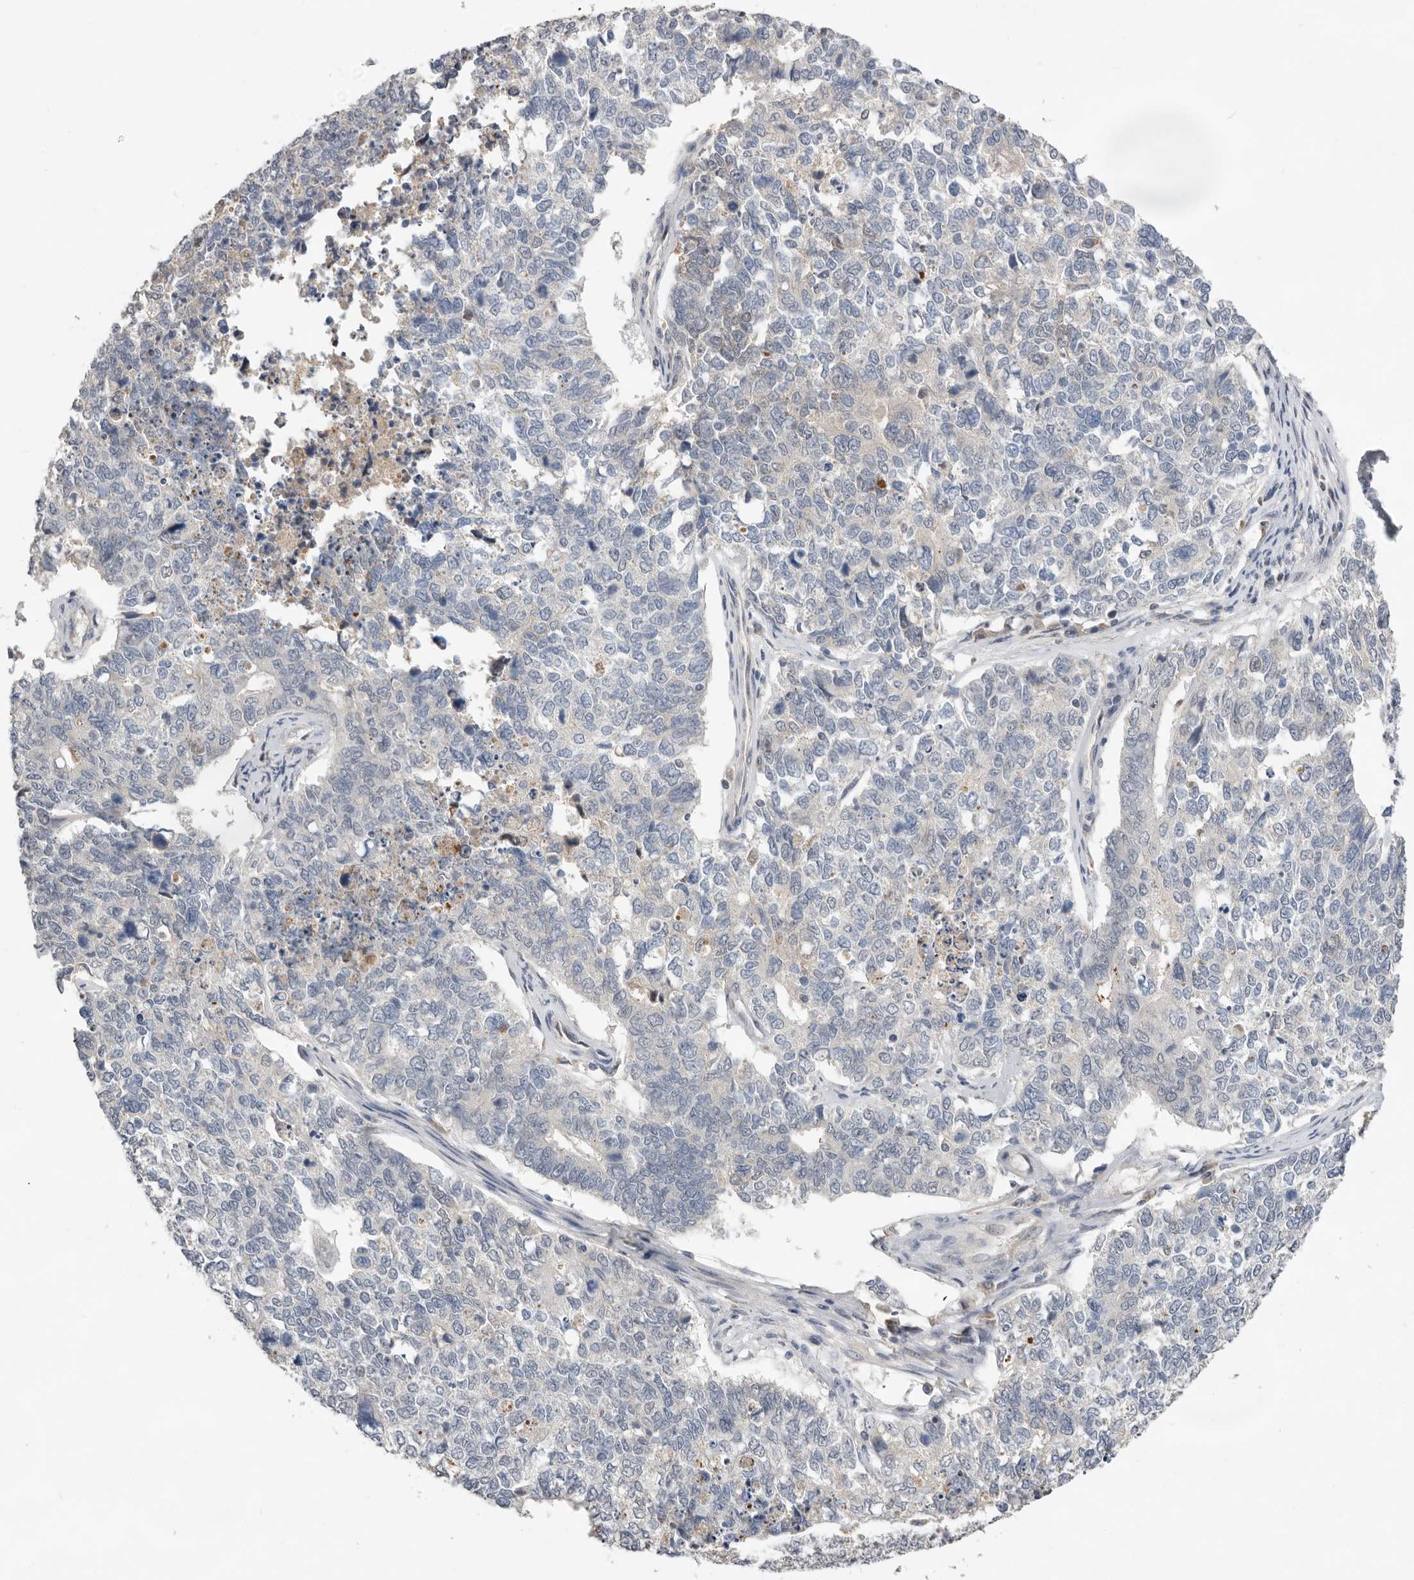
{"staining": {"intensity": "negative", "quantity": "none", "location": "none"}, "tissue": "cervical cancer", "cell_type": "Tumor cells", "image_type": "cancer", "snomed": [{"axis": "morphology", "description": "Squamous cell carcinoma, NOS"}, {"axis": "topography", "description": "Cervix"}], "caption": "Tumor cells are negative for protein expression in human cervical cancer.", "gene": "BRCA2", "patient": {"sex": "female", "age": 63}}